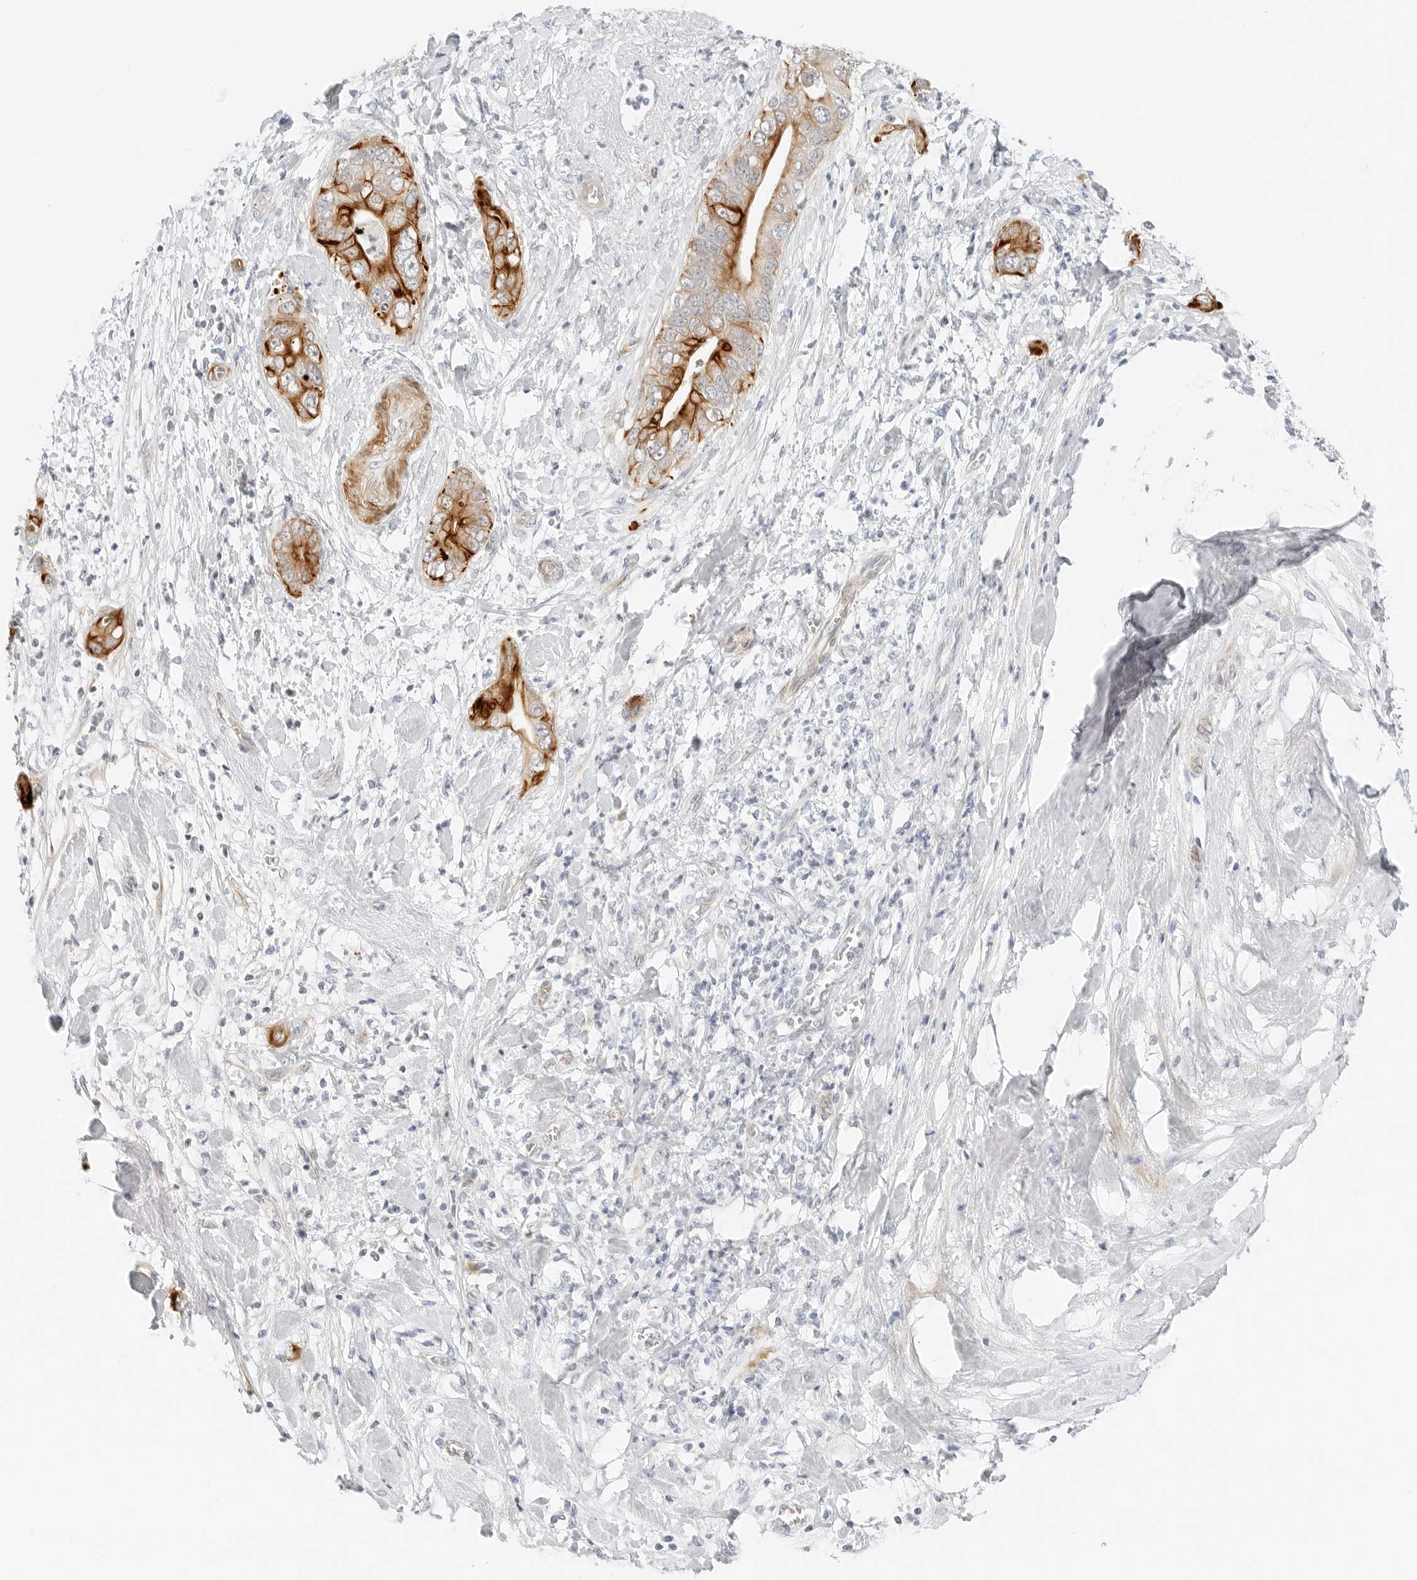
{"staining": {"intensity": "strong", "quantity": ">75%", "location": "cytoplasmic/membranous"}, "tissue": "pancreatic cancer", "cell_type": "Tumor cells", "image_type": "cancer", "snomed": [{"axis": "morphology", "description": "Adenocarcinoma, NOS"}, {"axis": "topography", "description": "Pancreas"}], "caption": "Immunohistochemistry micrograph of human adenocarcinoma (pancreatic) stained for a protein (brown), which demonstrates high levels of strong cytoplasmic/membranous positivity in about >75% of tumor cells.", "gene": "IQCC", "patient": {"sex": "female", "age": 78}}